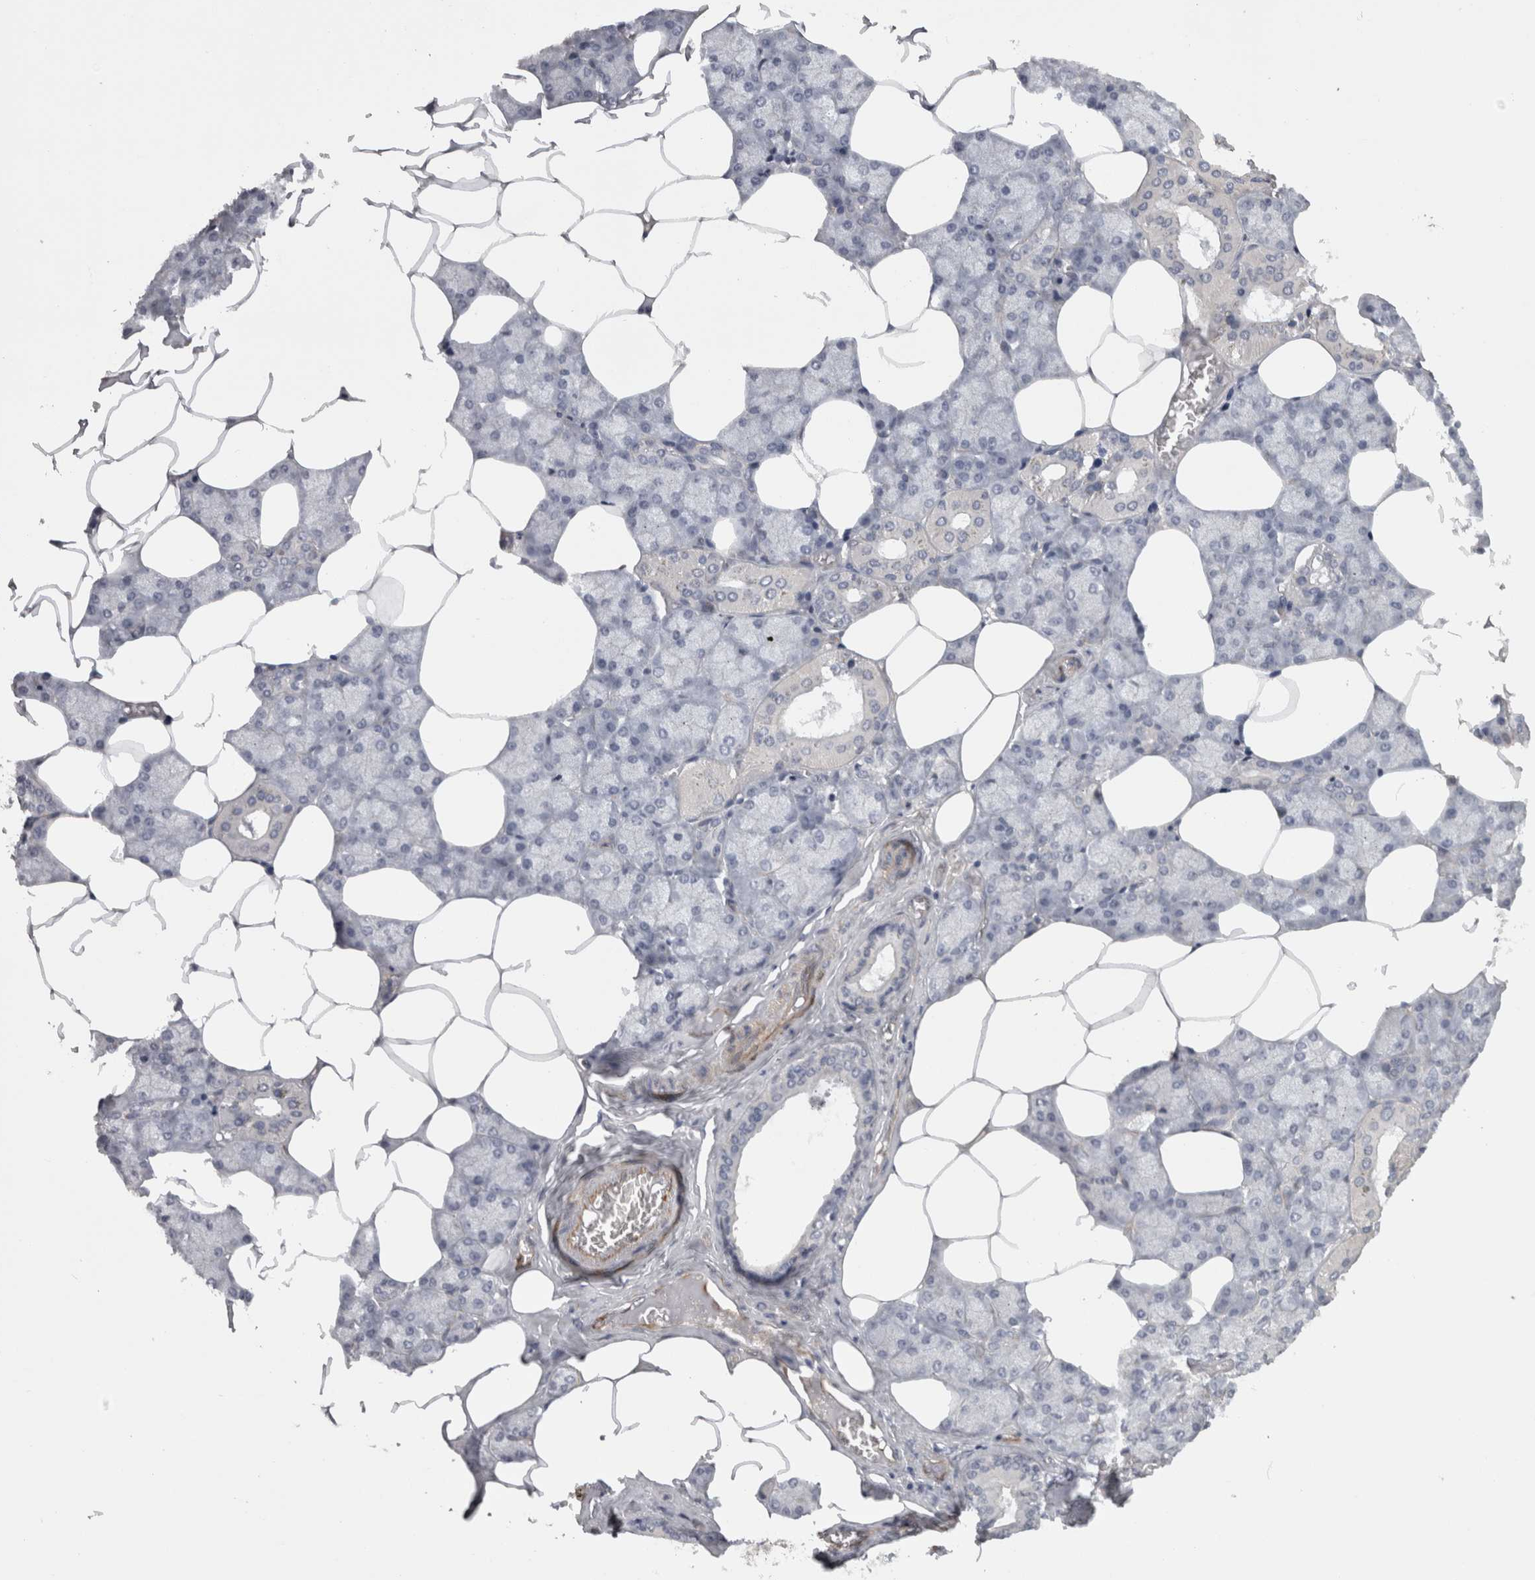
{"staining": {"intensity": "weak", "quantity": "<25%", "location": "cytoplasmic/membranous"}, "tissue": "salivary gland", "cell_type": "Glandular cells", "image_type": "normal", "snomed": [{"axis": "morphology", "description": "Normal tissue, NOS"}, {"axis": "topography", "description": "Salivary gland"}], "caption": "IHC photomicrograph of benign human salivary gland stained for a protein (brown), which shows no staining in glandular cells.", "gene": "RMDN1", "patient": {"sex": "male", "age": 62}}